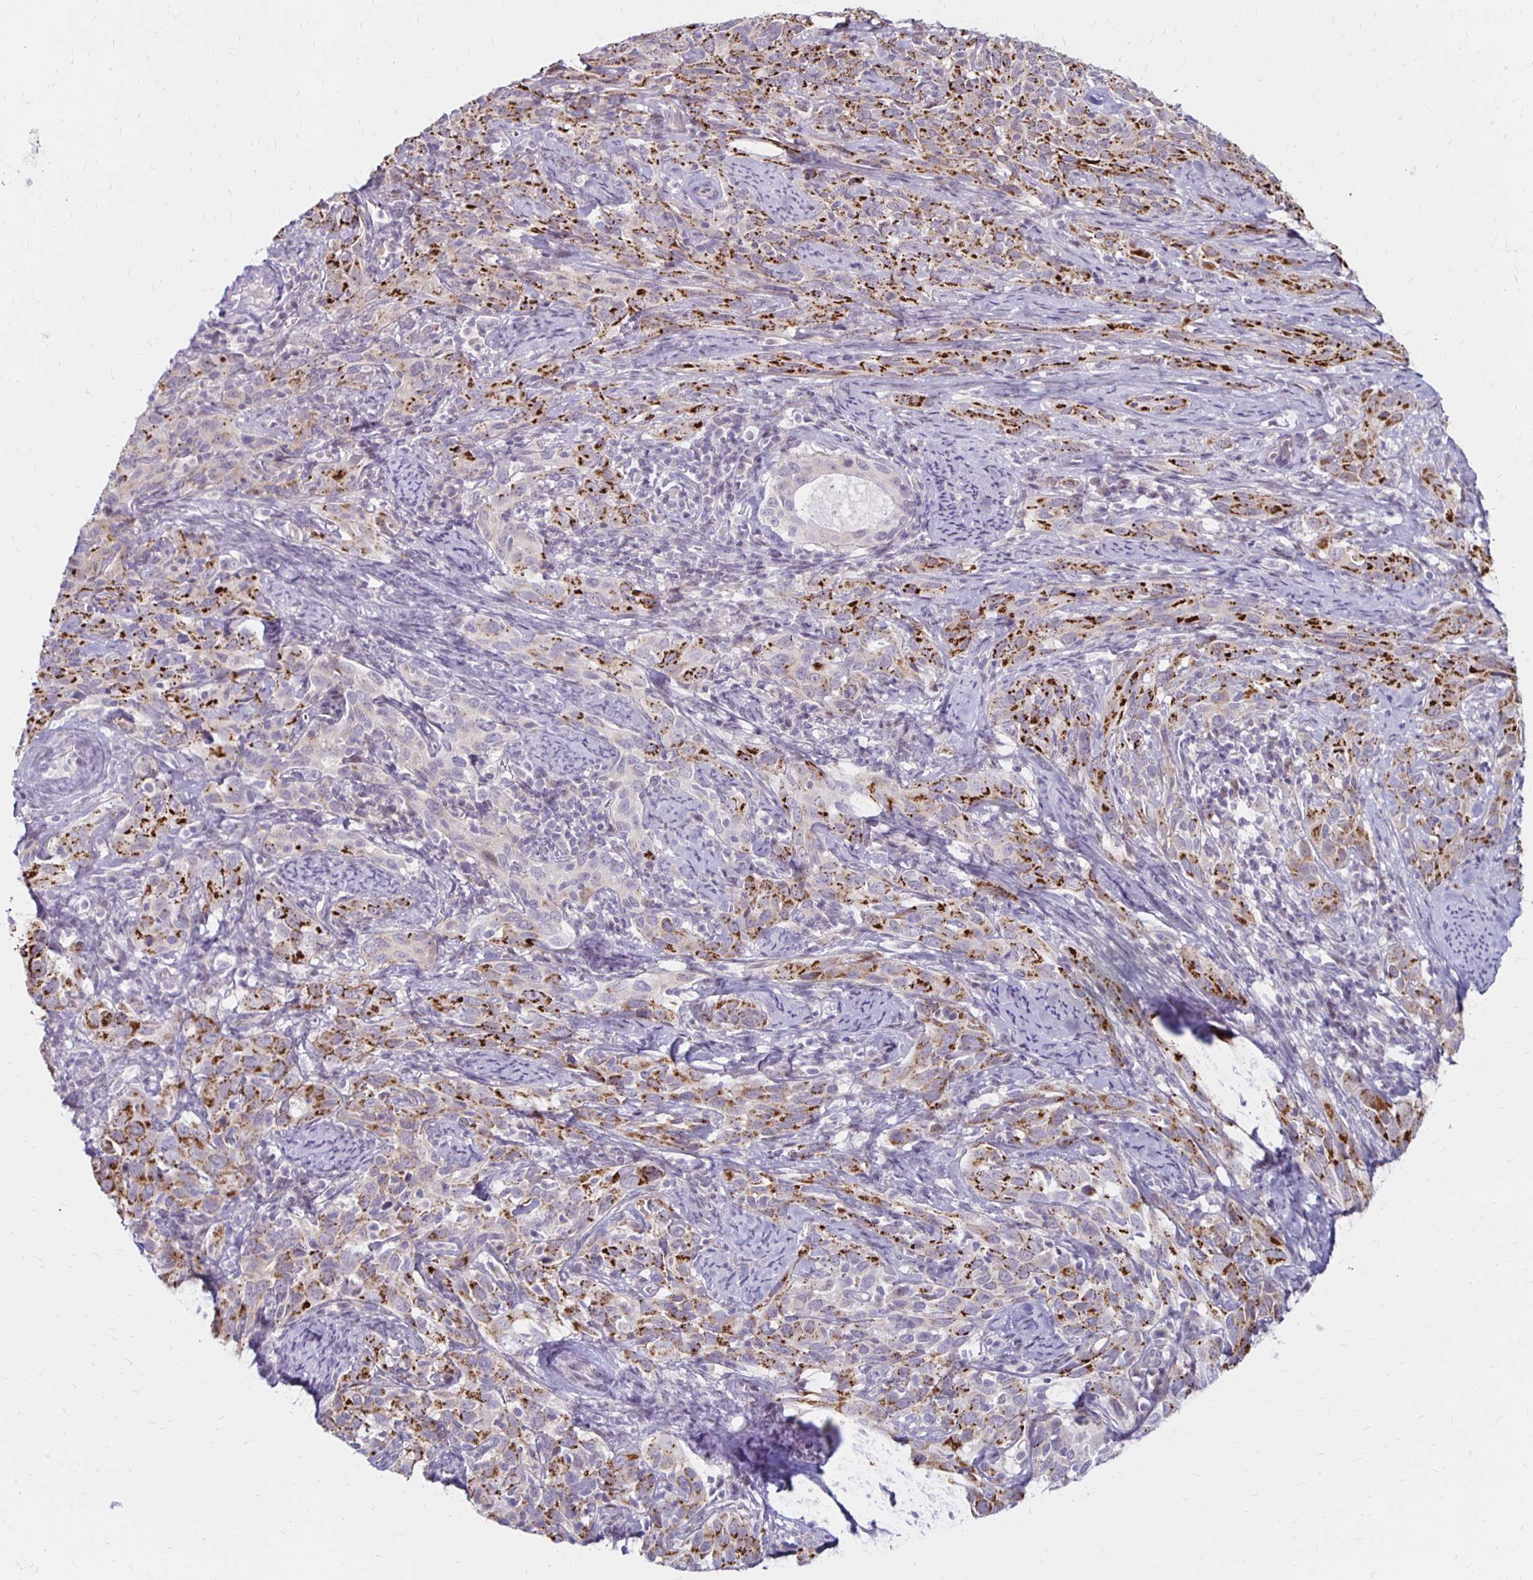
{"staining": {"intensity": "moderate", "quantity": "25%-75%", "location": "cytoplasmic/membranous"}, "tissue": "cervical cancer", "cell_type": "Tumor cells", "image_type": "cancer", "snomed": [{"axis": "morphology", "description": "Normal tissue, NOS"}, {"axis": "morphology", "description": "Squamous cell carcinoma, NOS"}, {"axis": "topography", "description": "Cervix"}], "caption": "A photomicrograph showing moderate cytoplasmic/membranous positivity in about 25%-75% of tumor cells in cervical cancer, as visualized by brown immunohistochemical staining.", "gene": "DAGLA", "patient": {"sex": "female", "age": 51}}